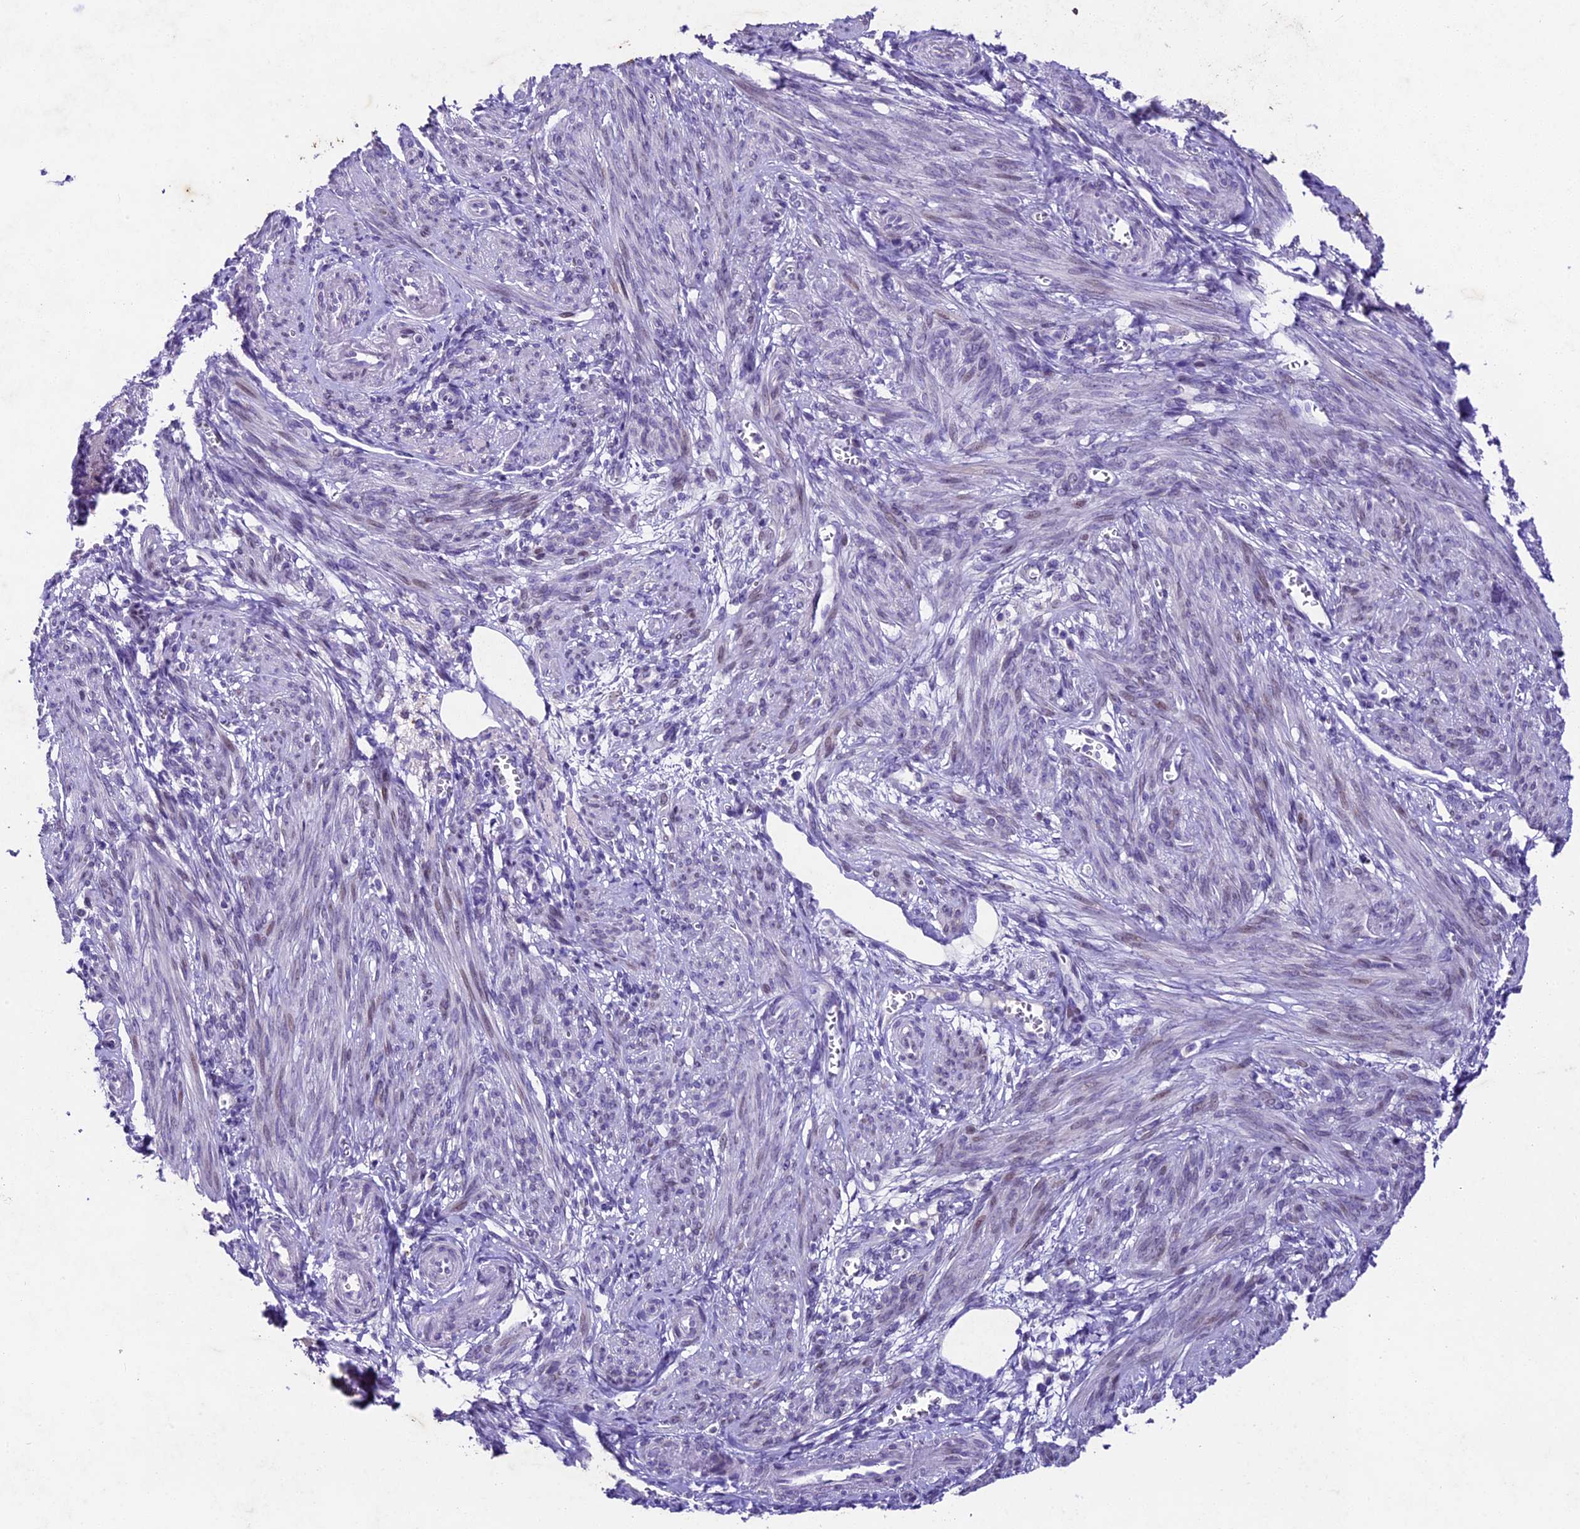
{"staining": {"intensity": "negative", "quantity": "none", "location": "none"}, "tissue": "smooth muscle", "cell_type": "Smooth muscle cells", "image_type": "normal", "snomed": [{"axis": "morphology", "description": "Normal tissue, NOS"}, {"axis": "topography", "description": "Smooth muscle"}], "caption": "High magnification brightfield microscopy of normal smooth muscle stained with DAB (brown) and counterstained with hematoxylin (blue): smooth muscle cells show no significant staining. Brightfield microscopy of immunohistochemistry (IHC) stained with DAB (brown) and hematoxylin (blue), captured at high magnification.", "gene": "IFT140", "patient": {"sex": "female", "age": 39}}